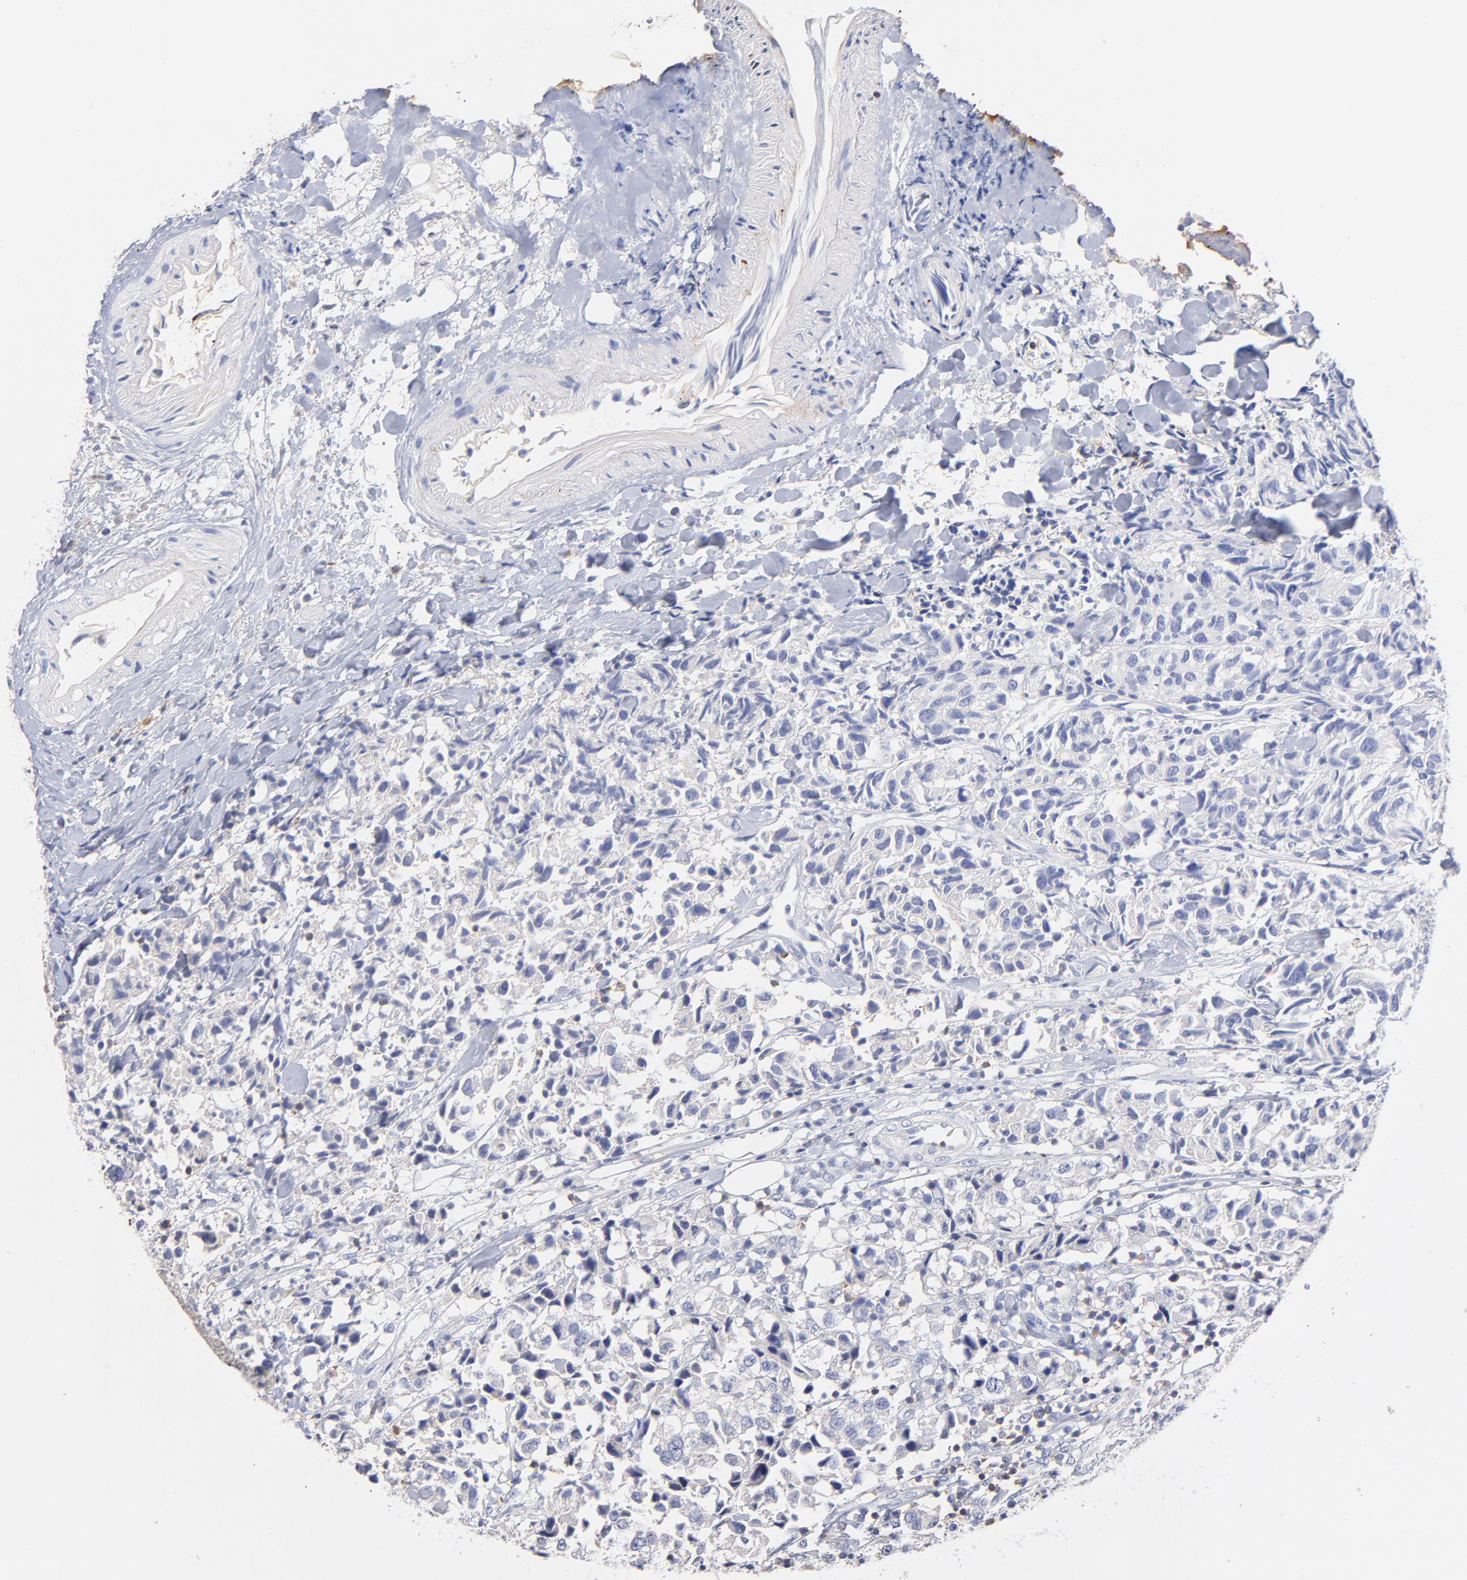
{"staining": {"intensity": "negative", "quantity": "none", "location": "none"}, "tissue": "urothelial cancer", "cell_type": "Tumor cells", "image_type": "cancer", "snomed": [{"axis": "morphology", "description": "Urothelial carcinoma, High grade"}, {"axis": "topography", "description": "Urinary bladder"}], "caption": "A photomicrograph of human urothelial cancer is negative for staining in tumor cells. (IHC, brightfield microscopy, high magnification).", "gene": "KREMEN2", "patient": {"sex": "female", "age": 75}}